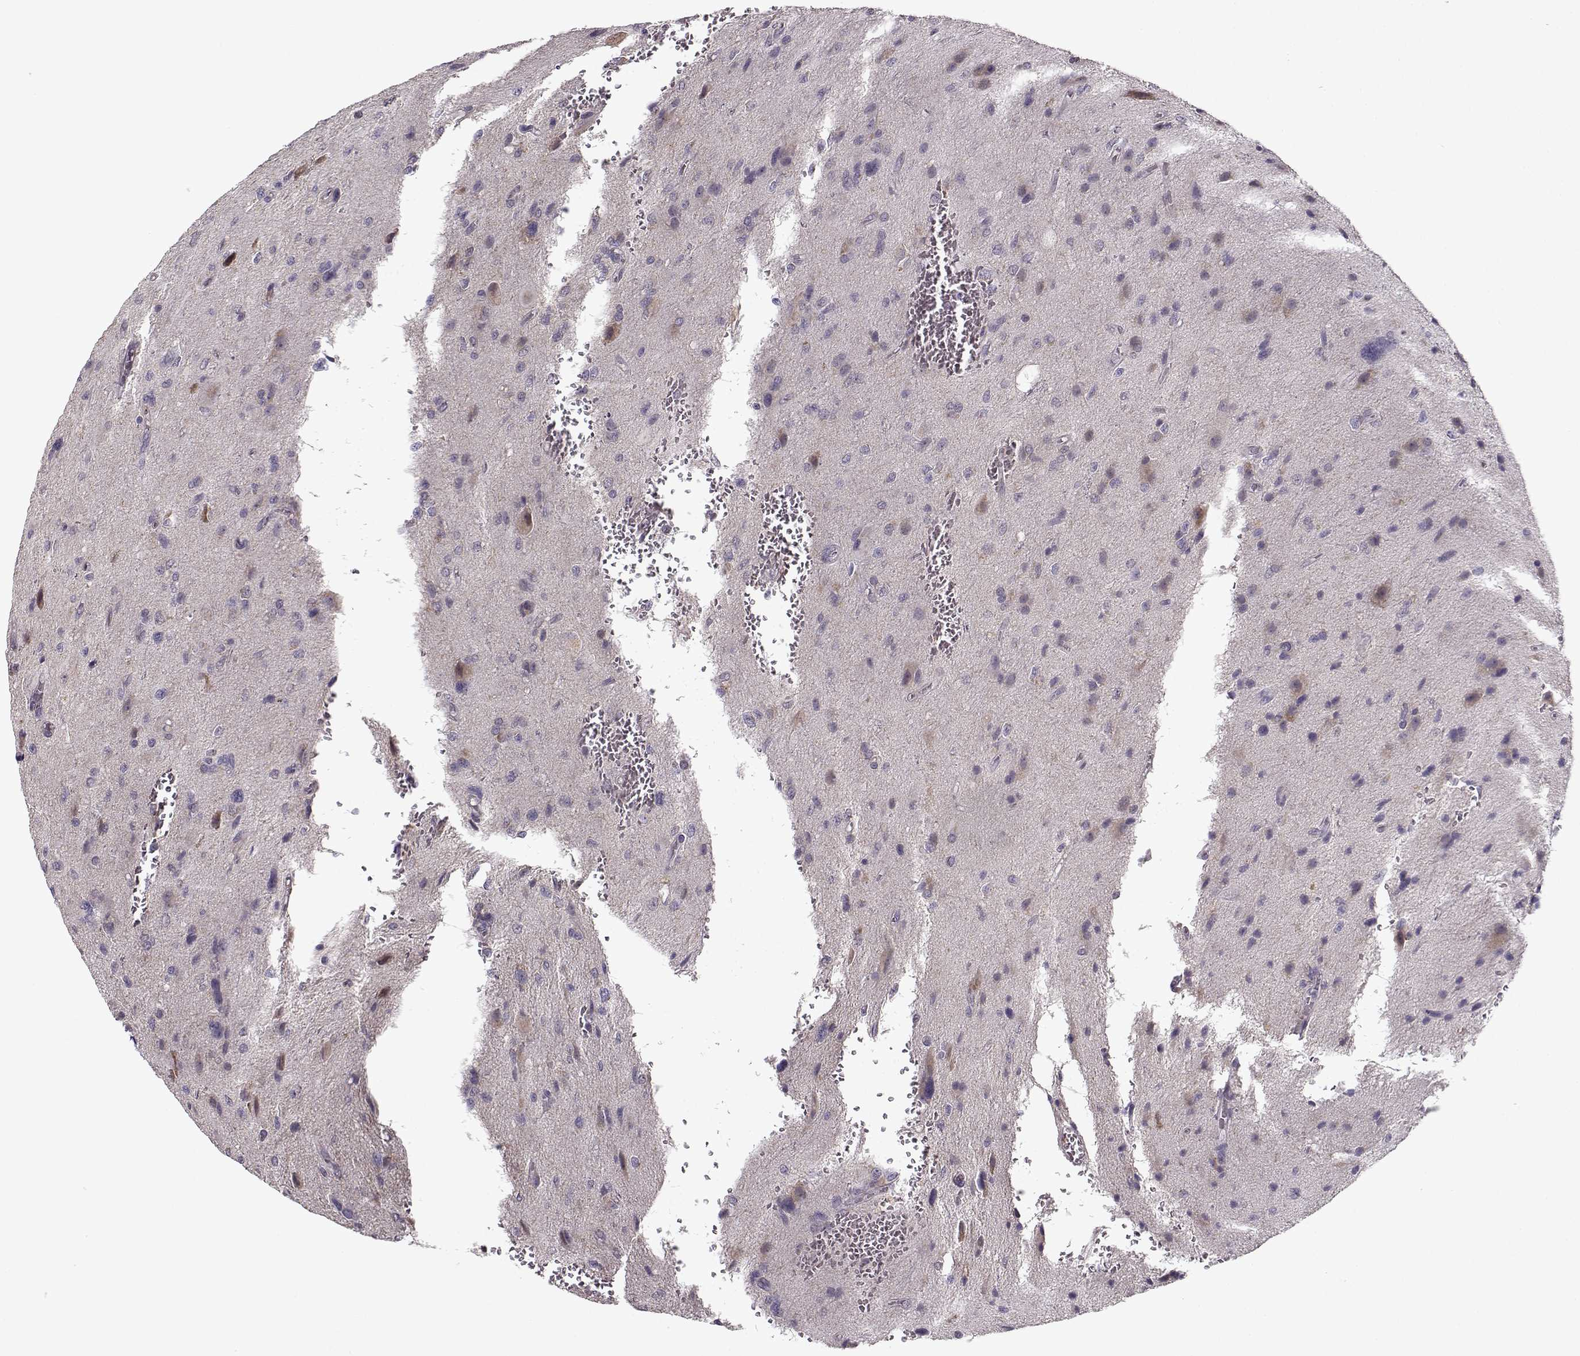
{"staining": {"intensity": "negative", "quantity": "none", "location": "none"}, "tissue": "glioma", "cell_type": "Tumor cells", "image_type": "cancer", "snomed": [{"axis": "morphology", "description": "Glioma, malignant, NOS"}, {"axis": "morphology", "description": "Glioma, malignant, High grade"}, {"axis": "topography", "description": "Brain"}], "caption": "DAB (3,3'-diaminobenzidine) immunohistochemical staining of malignant glioma (high-grade) demonstrates no significant expression in tumor cells.", "gene": "SLC4A5", "patient": {"sex": "female", "age": 71}}